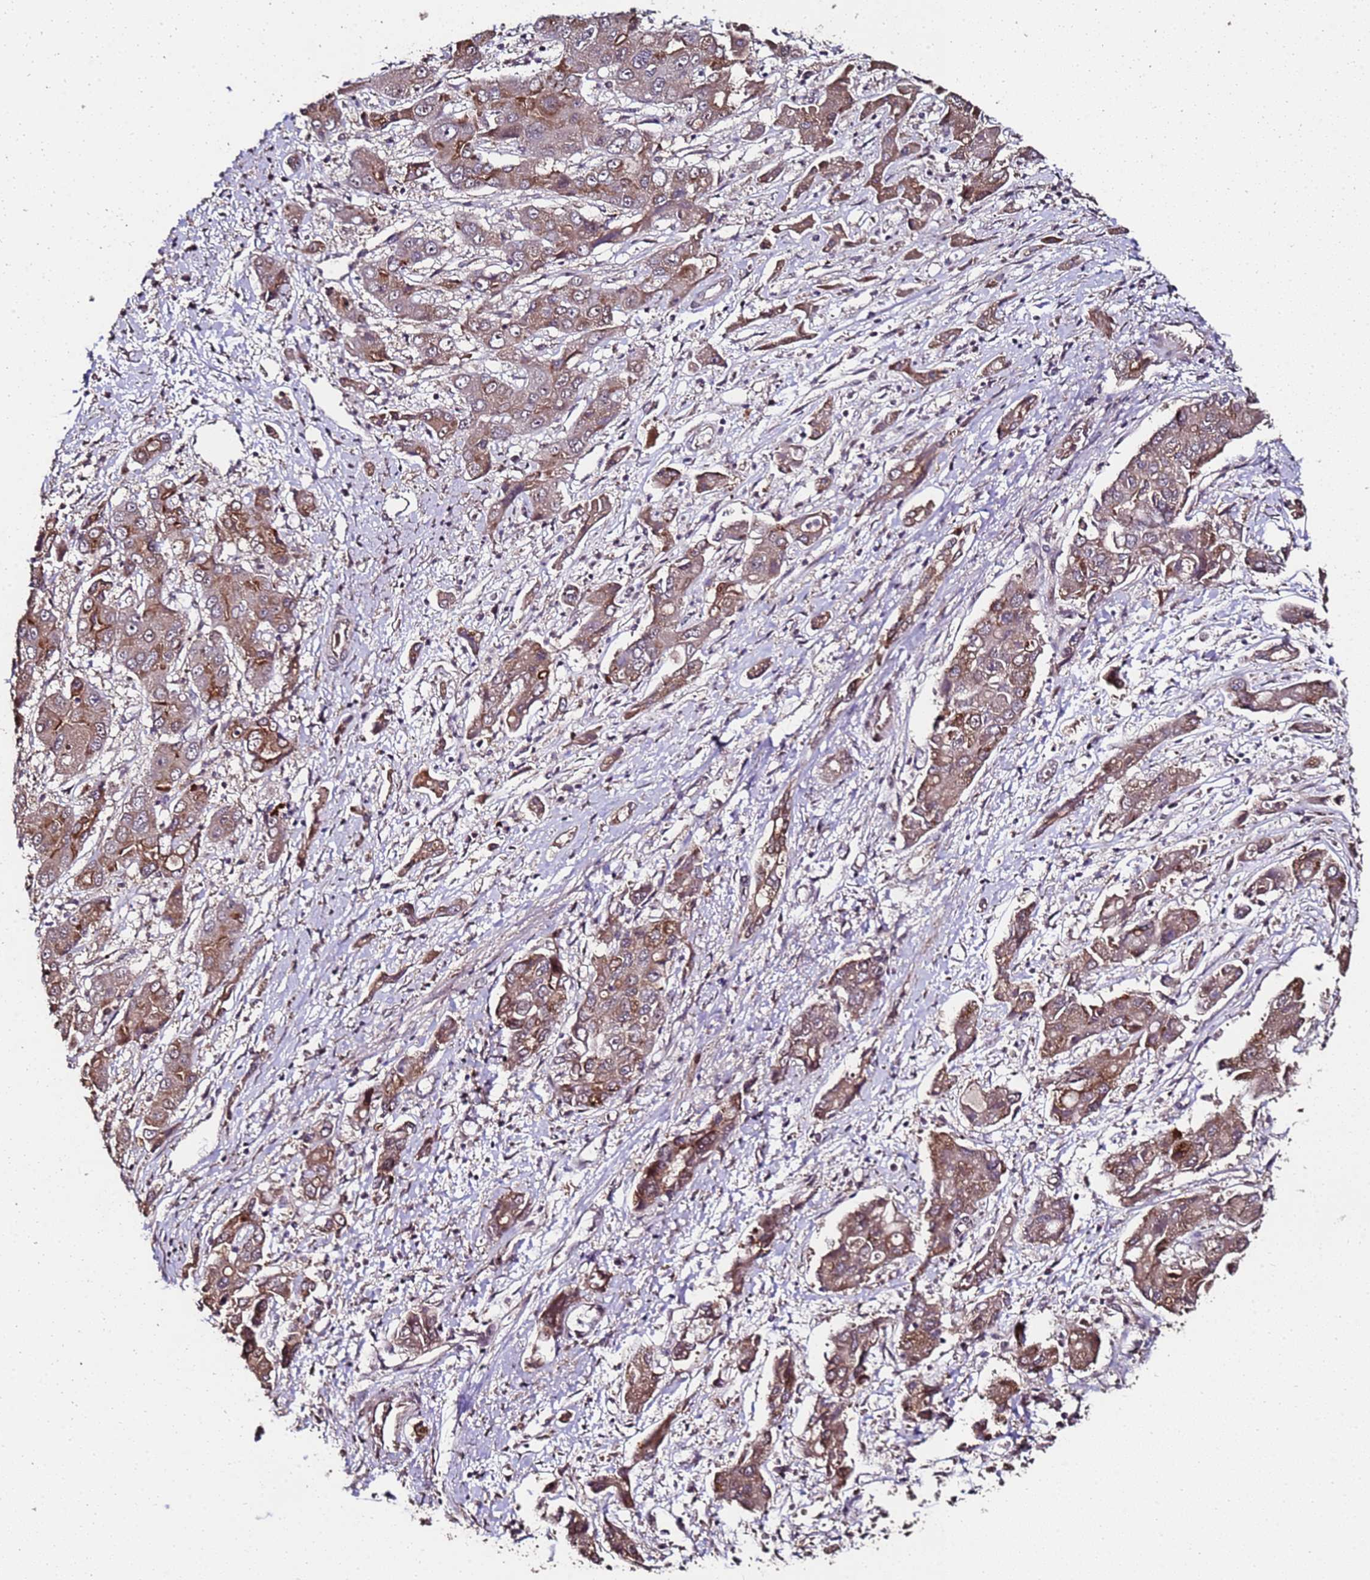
{"staining": {"intensity": "moderate", "quantity": "25%-75%", "location": "cytoplasmic/membranous"}, "tissue": "liver cancer", "cell_type": "Tumor cells", "image_type": "cancer", "snomed": [{"axis": "morphology", "description": "Cholangiocarcinoma"}, {"axis": "topography", "description": "Liver"}], "caption": "Brown immunohistochemical staining in cholangiocarcinoma (liver) demonstrates moderate cytoplasmic/membranous staining in approximately 25%-75% of tumor cells.", "gene": "PRODH", "patient": {"sex": "male", "age": 67}}